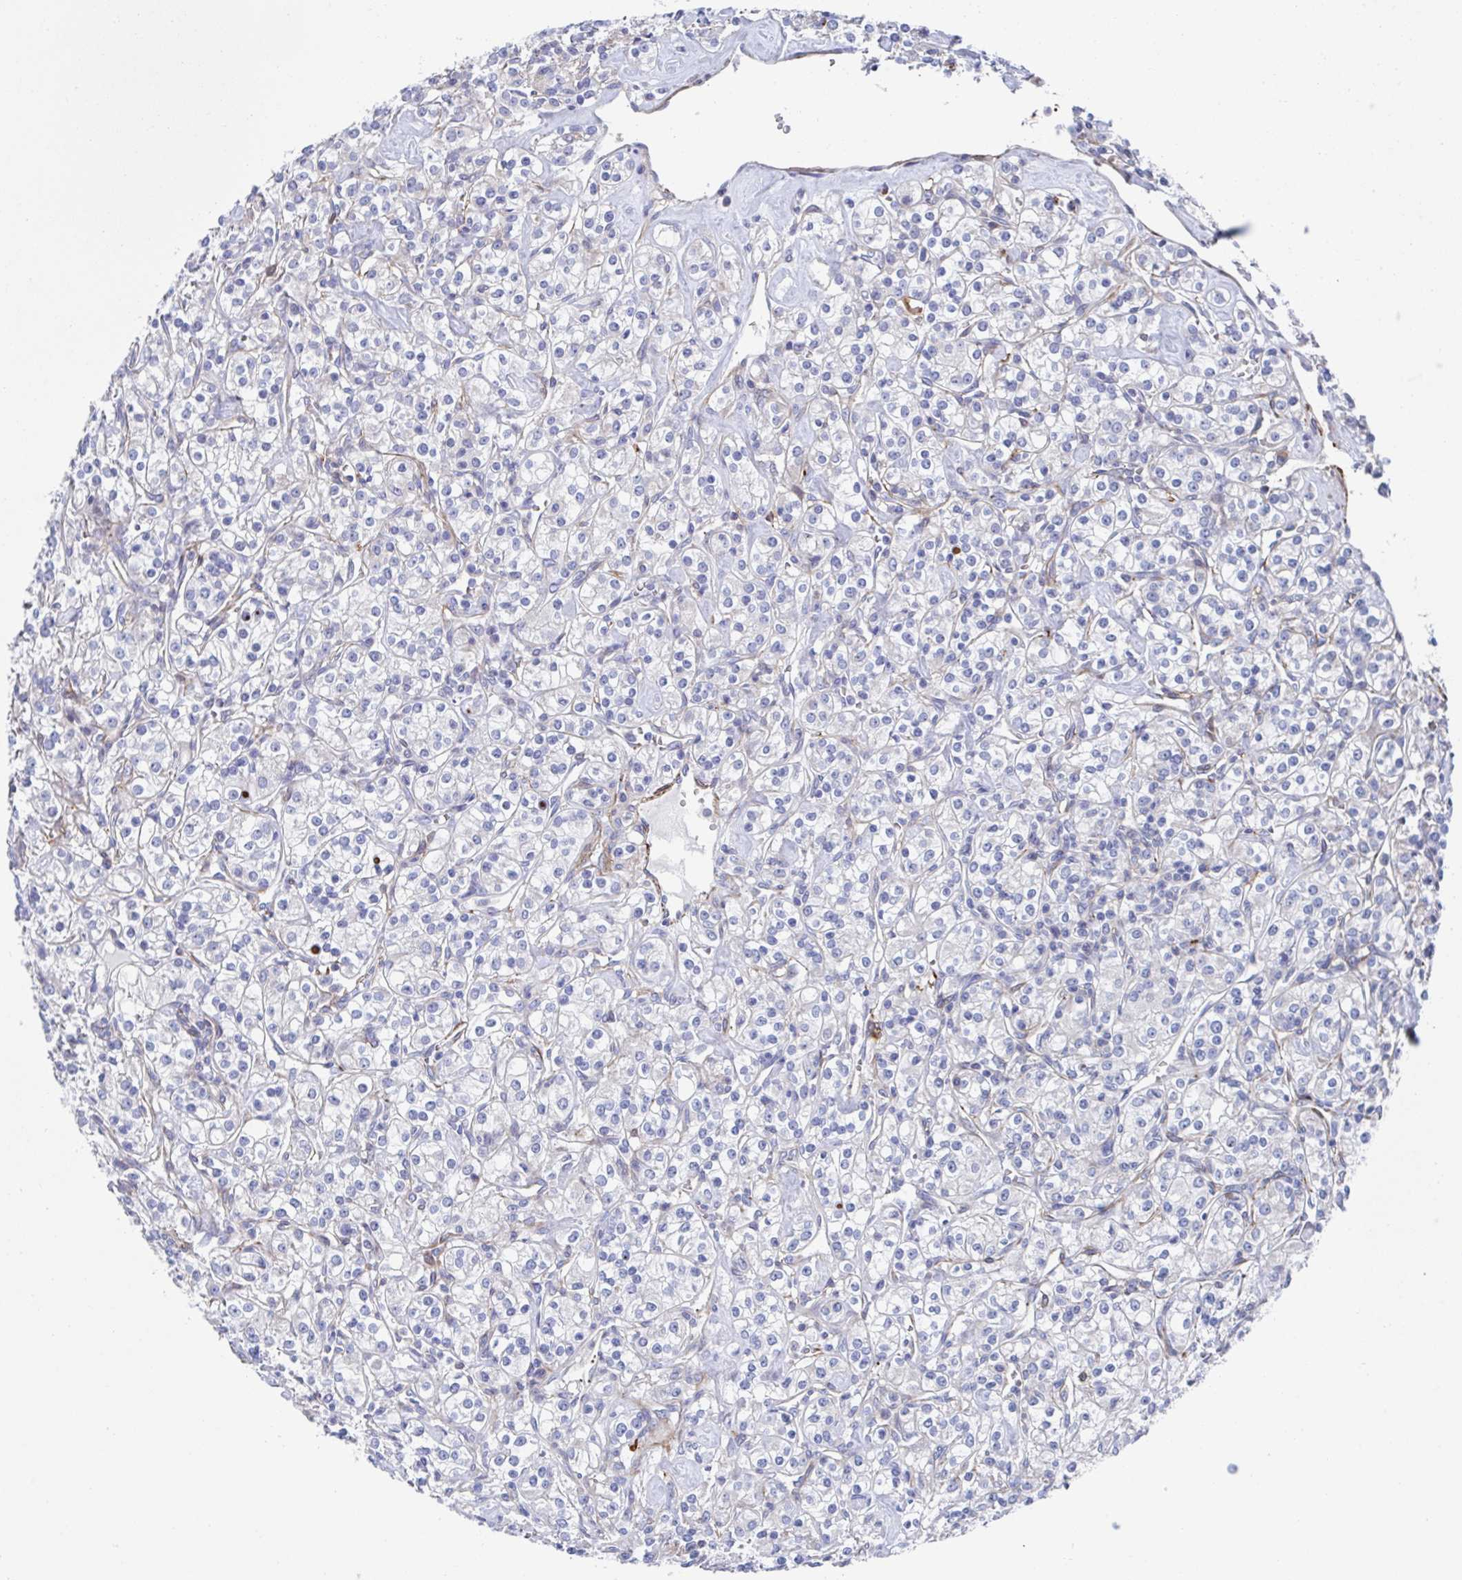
{"staining": {"intensity": "negative", "quantity": "none", "location": "none"}, "tissue": "renal cancer", "cell_type": "Tumor cells", "image_type": "cancer", "snomed": [{"axis": "morphology", "description": "Adenocarcinoma, NOS"}, {"axis": "topography", "description": "Kidney"}], "caption": "A micrograph of adenocarcinoma (renal) stained for a protein displays no brown staining in tumor cells.", "gene": "KLC3", "patient": {"sex": "male", "age": 77}}